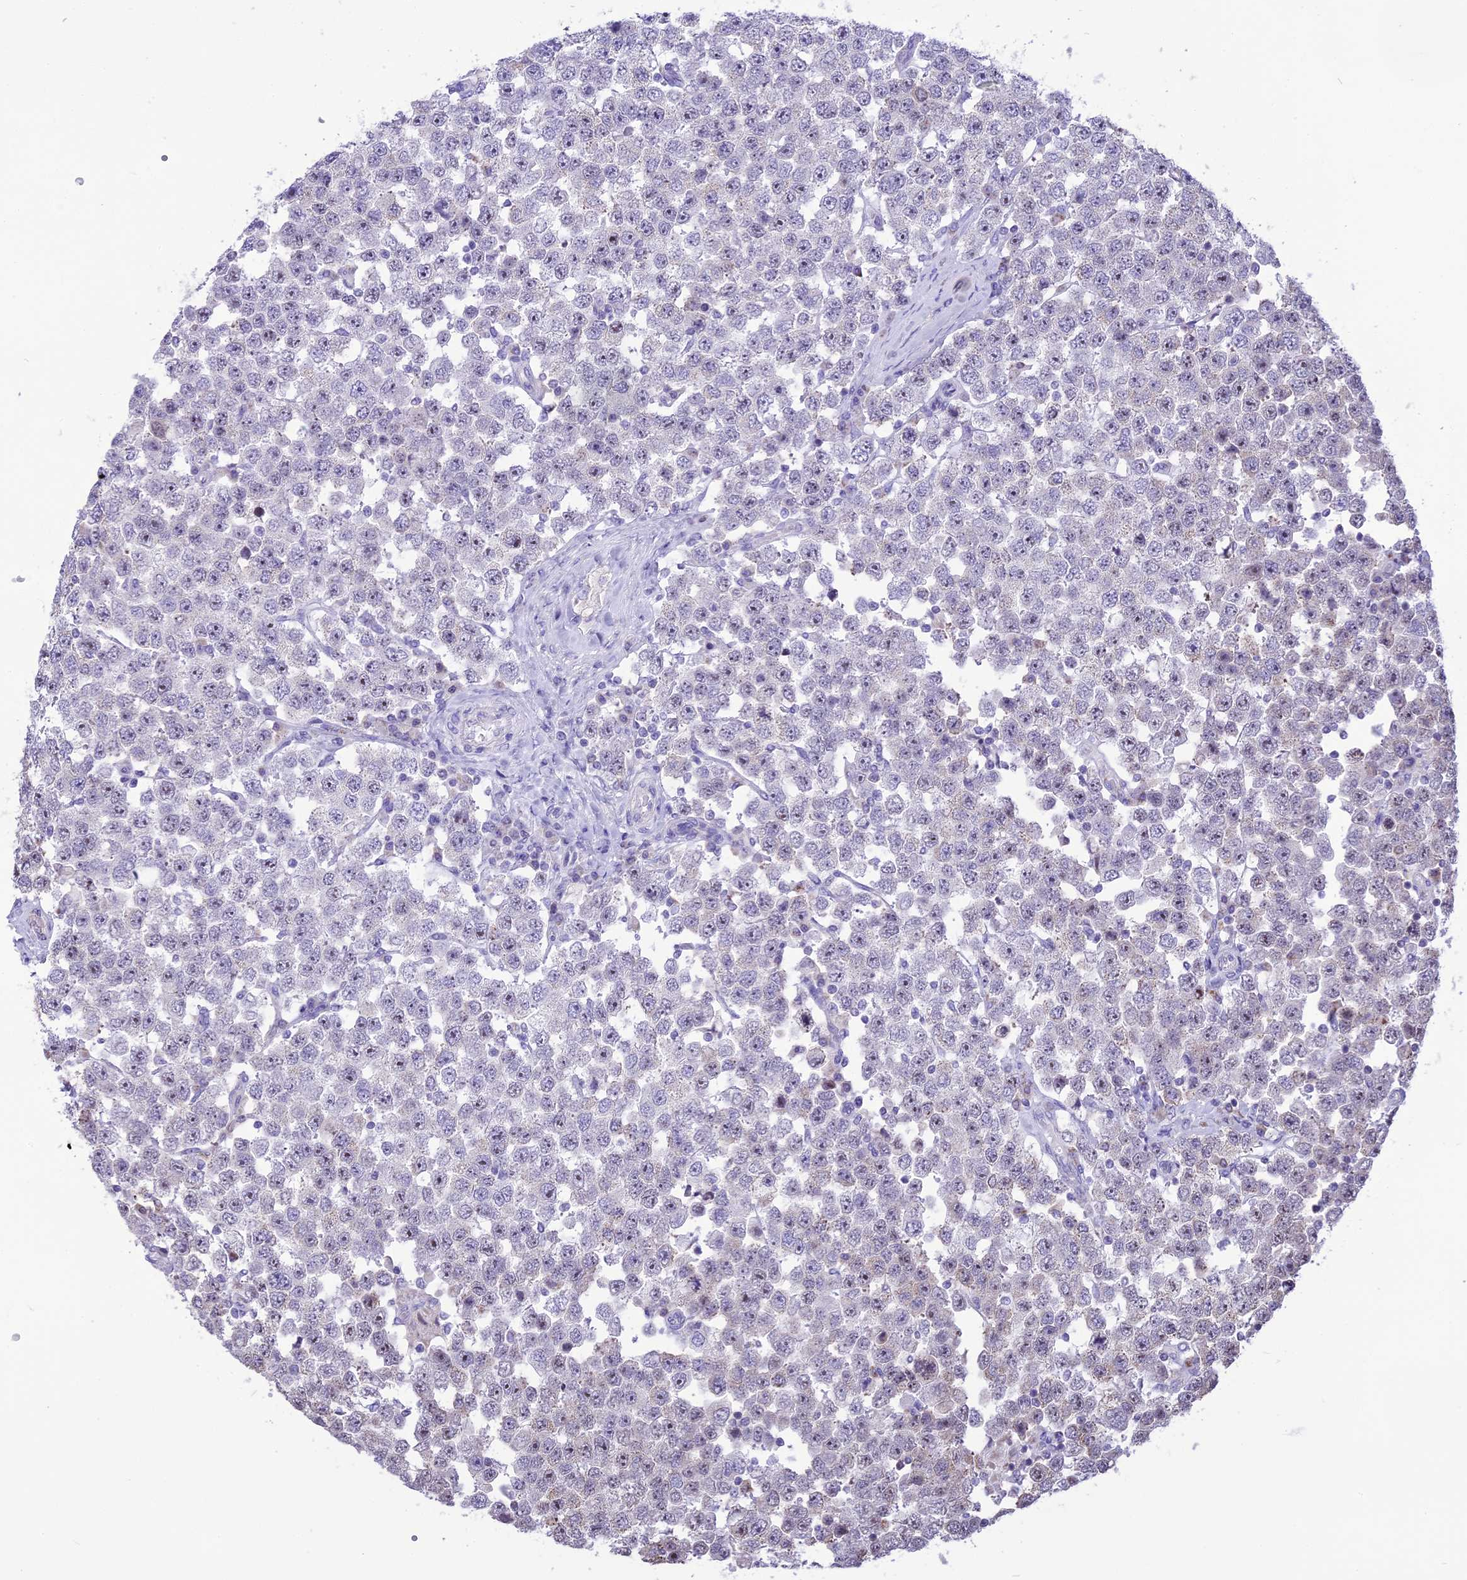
{"staining": {"intensity": "weak", "quantity": "25%-75%", "location": "nuclear"}, "tissue": "testis cancer", "cell_type": "Tumor cells", "image_type": "cancer", "snomed": [{"axis": "morphology", "description": "Seminoma, NOS"}, {"axis": "topography", "description": "Testis"}], "caption": "Immunohistochemistry histopathology image of neoplastic tissue: testis cancer (seminoma) stained using immunohistochemistry shows low levels of weak protein expression localized specifically in the nuclear of tumor cells, appearing as a nuclear brown color.", "gene": "CMSS1", "patient": {"sex": "male", "age": 28}}